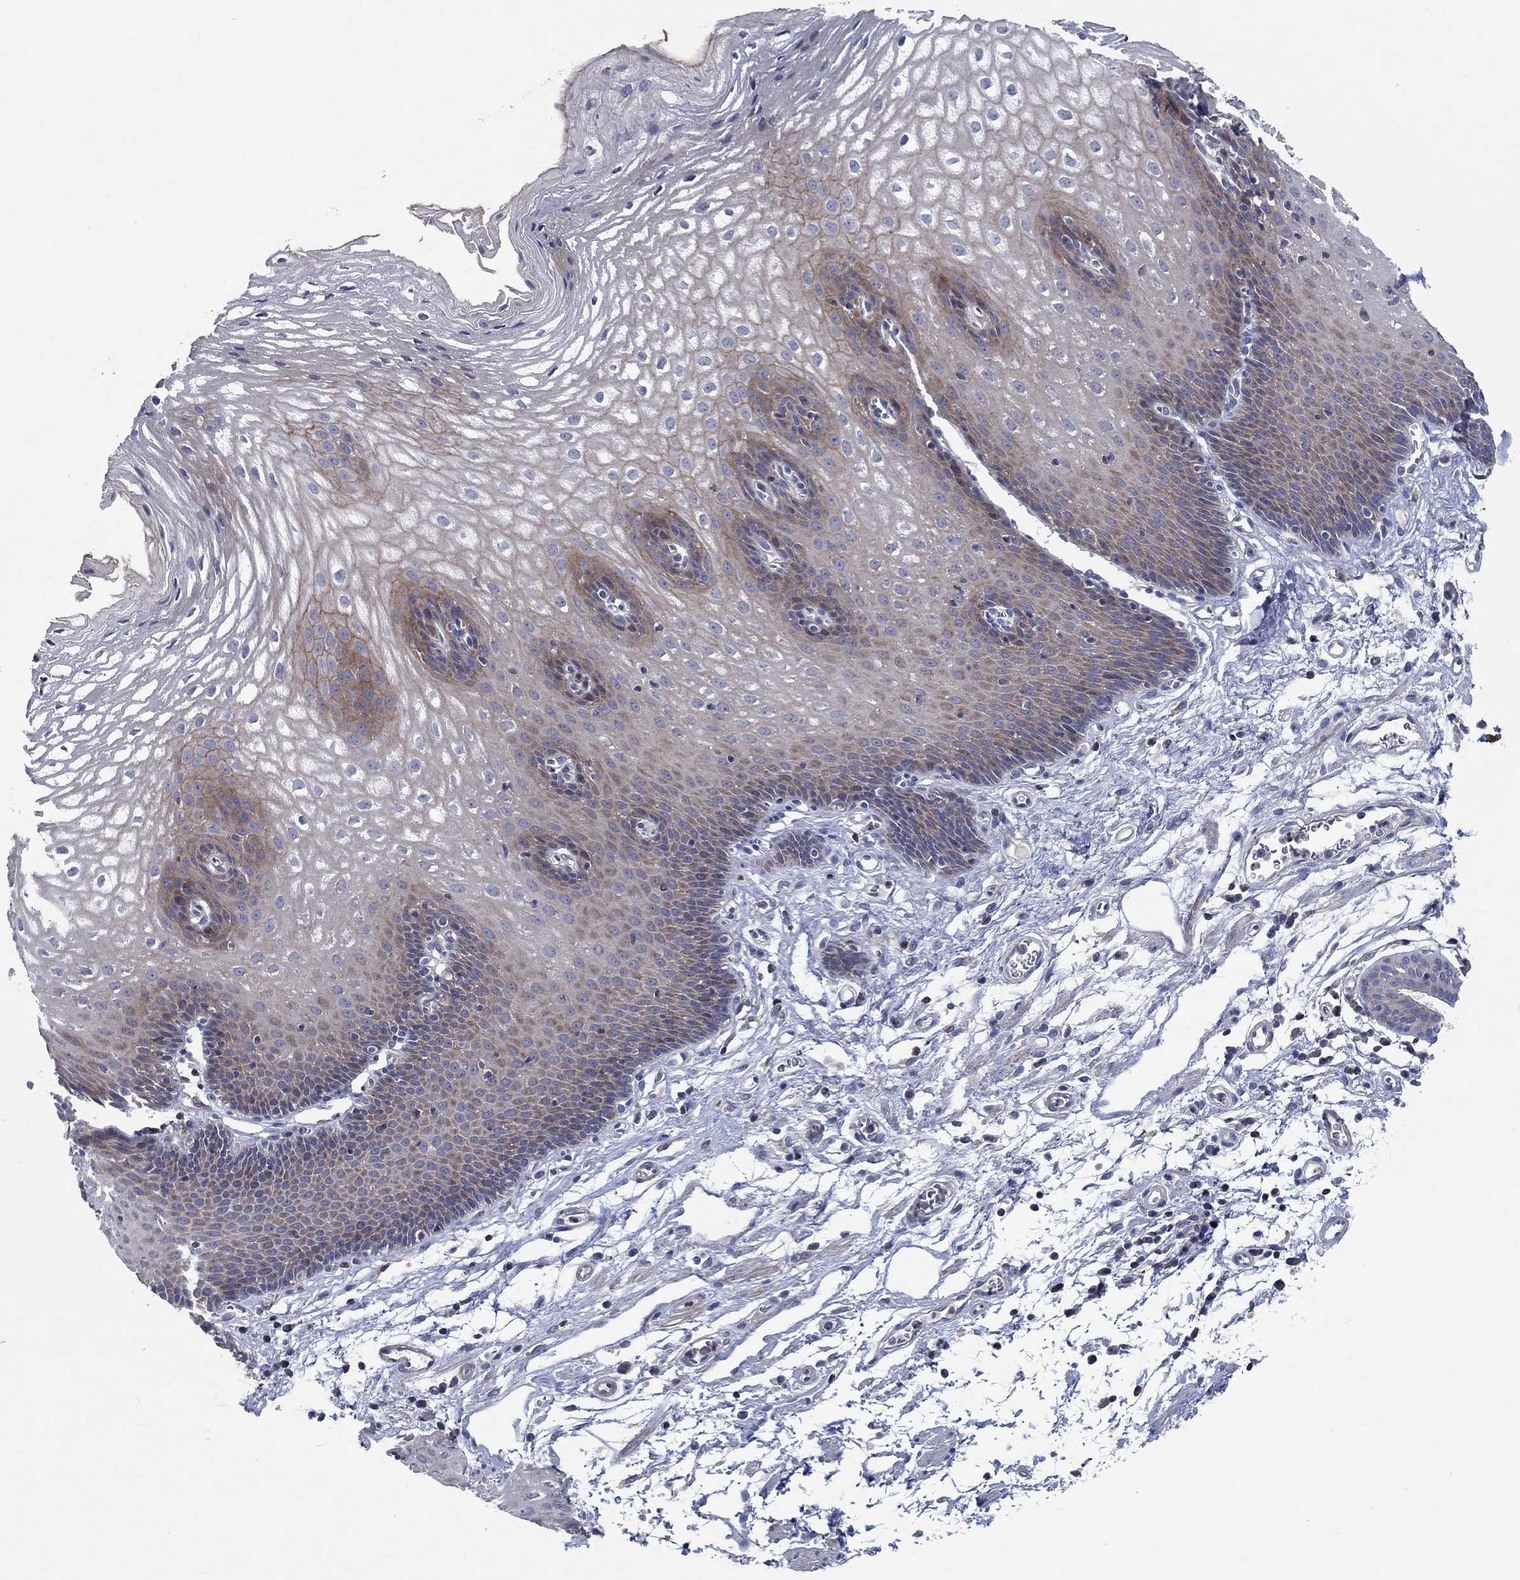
{"staining": {"intensity": "moderate", "quantity": "<25%", "location": "cytoplasmic/membranous"}, "tissue": "esophagus", "cell_type": "Squamous epithelial cells", "image_type": "normal", "snomed": [{"axis": "morphology", "description": "Normal tissue, NOS"}, {"axis": "topography", "description": "Esophagus"}], "caption": "The photomicrograph shows staining of unremarkable esophagus, revealing moderate cytoplasmic/membranous protein expression (brown color) within squamous epithelial cells. The protein is stained brown, and the nuclei are stained in blue (DAB IHC with brightfield microscopy, high magnification).", "gene": "TNFAIP8L3", "patient": {"sex": "male", "age": 72}}